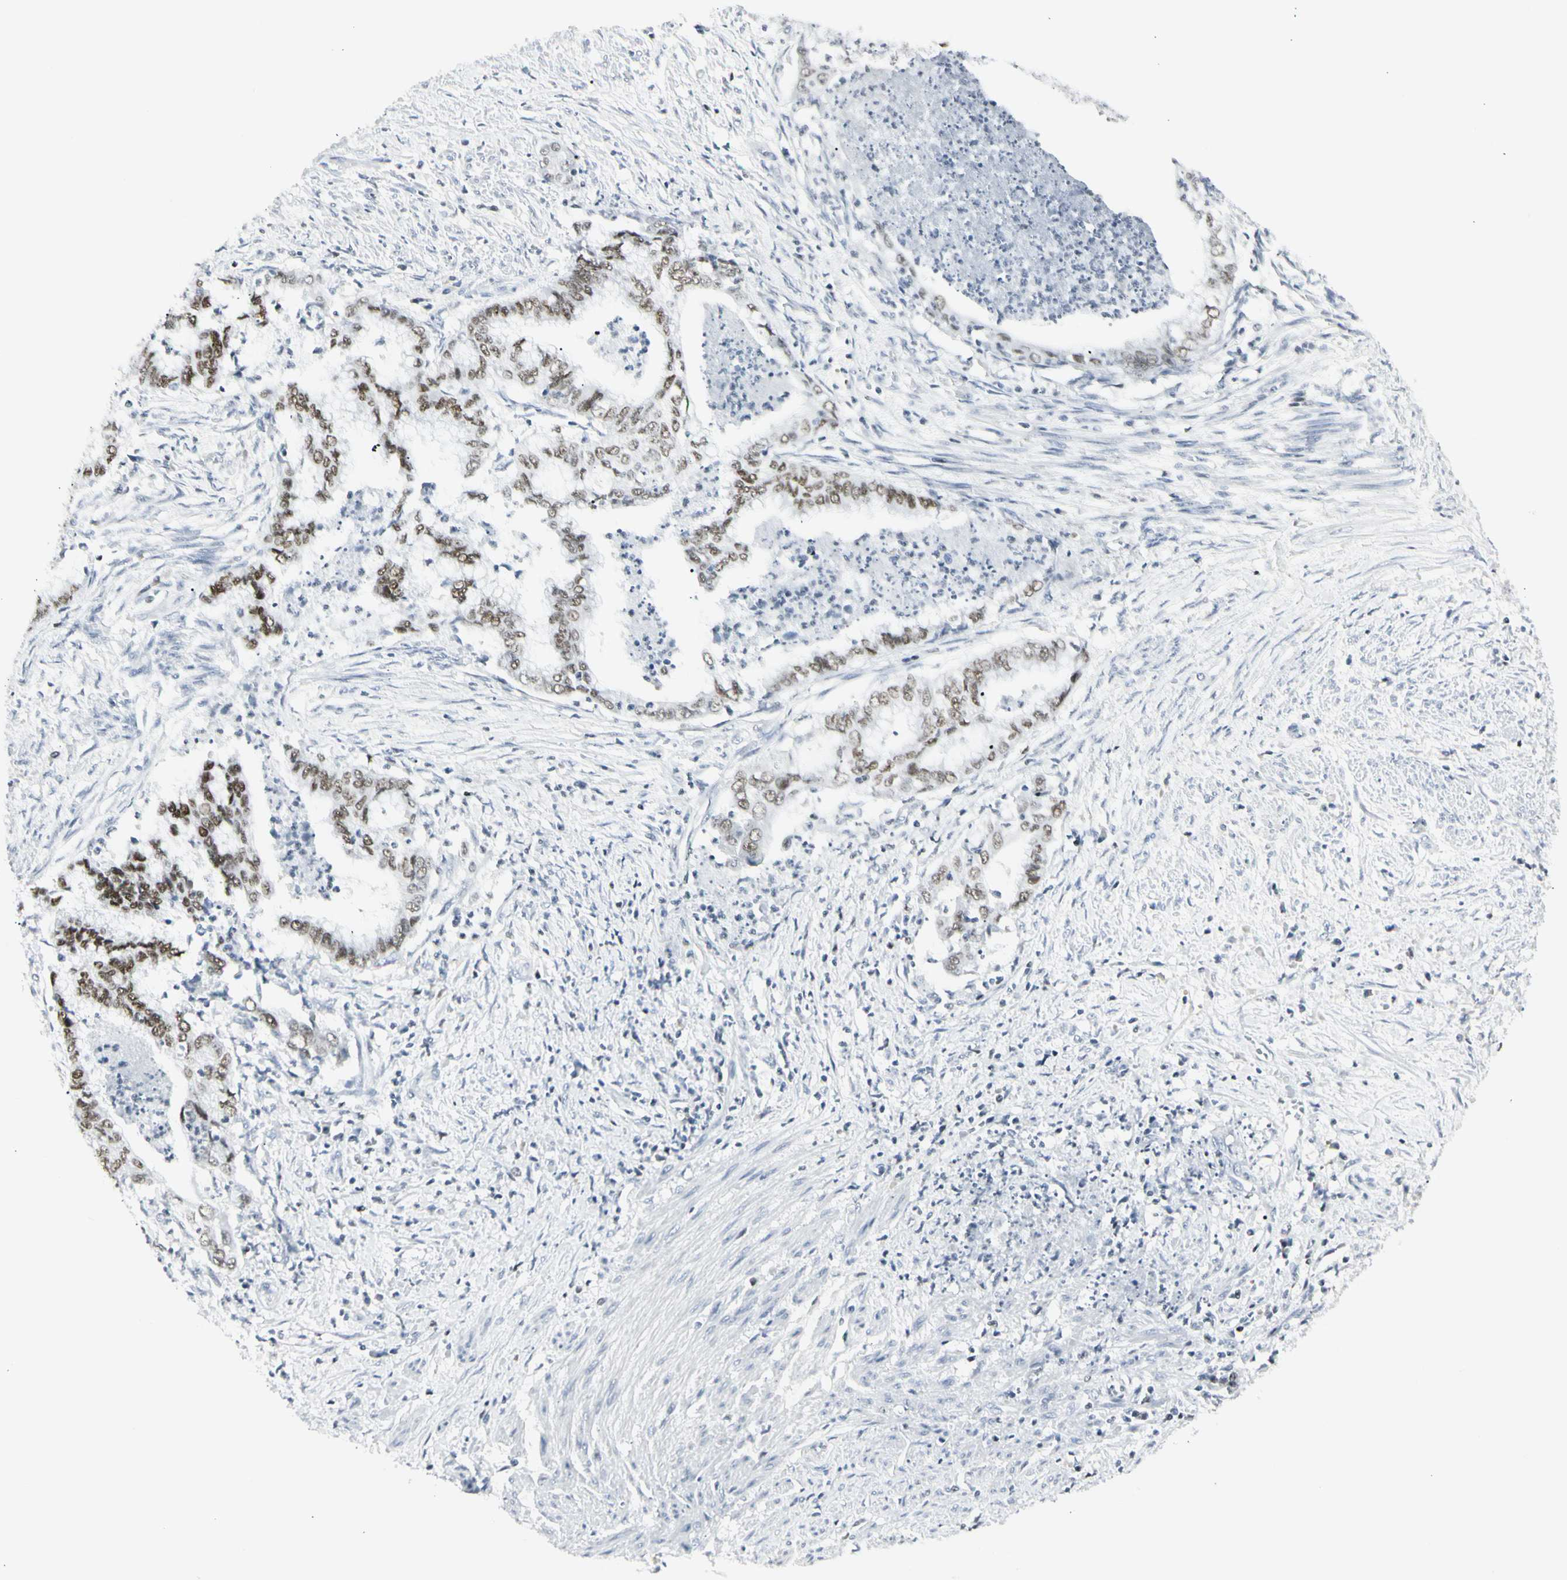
{"staining": {"intensity": "moderate", "quantity": ">75%", "location": "nuclear"}, "tissue": "endometrial cancer", "cell_type": "Tumor cells", "image_type": "cancer", "snomed": [{"axis": "morphology", "description": "Necrosis, NOS"}, {"axis": "morphology", "description": "Adenocarcinoma, NOS"}, {"axis": "topography", "description": "Endometrium"}], "caption": "The histopathology image reveals immunohistochemical staining of adenocarcinoma (endometrial). There is moderate nuclear positivity is appreciated in approximately >75% of tumor cells. The staining is performed using DAB (3,3'-diaminobenzidine) brown chromogen to label protein expression. The nuclei are counter-stained blue using hematoxylin.", "gene": "ZBTB7B", "patient": {"sex": "female", "age": 79}}